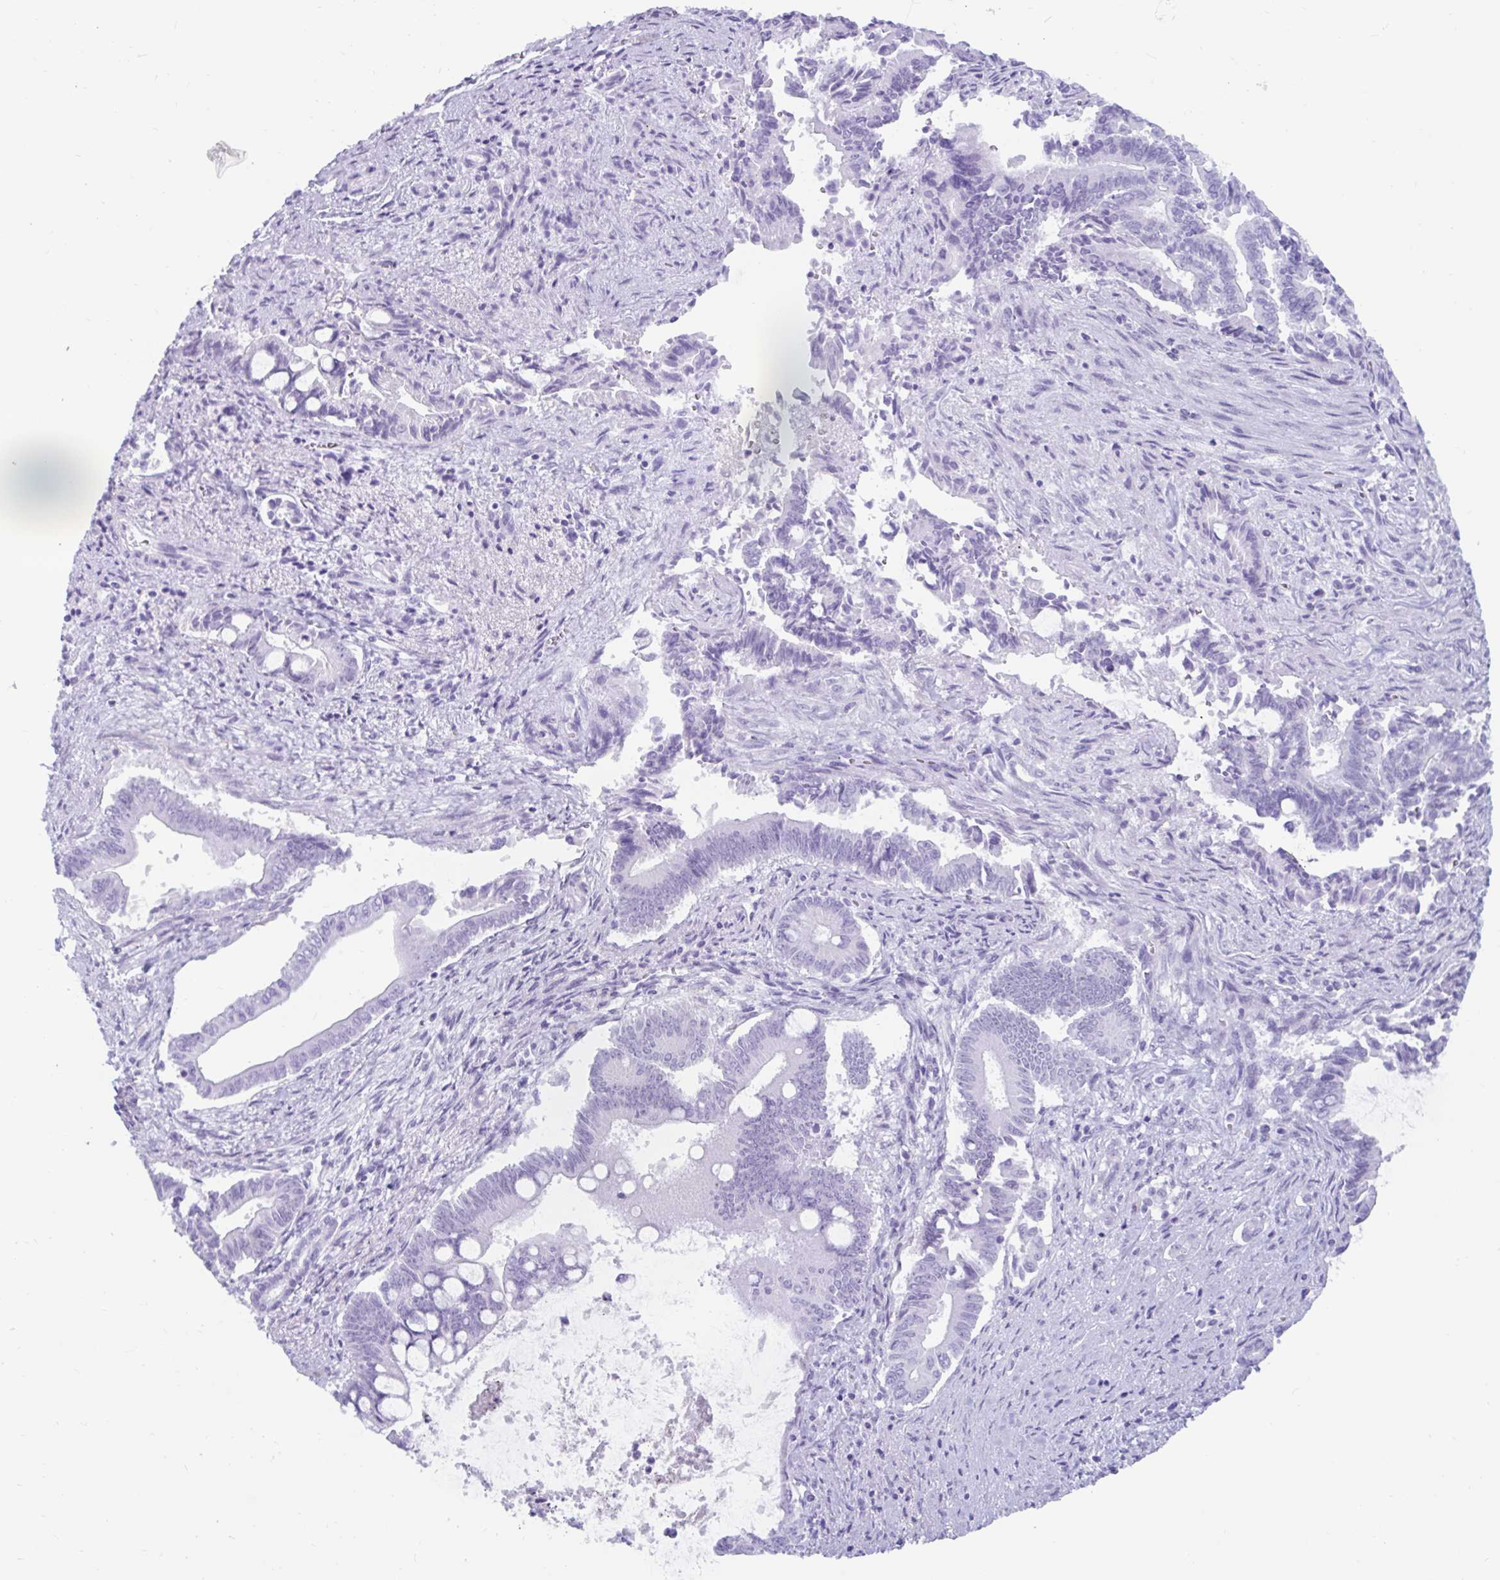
{"staining": {"intensity": "negative", "quantity": "none", "location": "none"}, "tissue": "pancreatic cancer", "cell_type": "Tumor cells", "image_type": "cancer", "snomed": [{"axis": "morphology", "description": "Adenocarcinoma, NOS"}, {"axis": "topography", "description": "Pancreas"}], "caption": "An IHC histopathology image of pancreatic adenocarcinoma is shown. There is no staining in tumor cells of pancreatic adenocarcinoma.", "gene": "GKN2", "patient": {"sex": "male", "age": 68}}